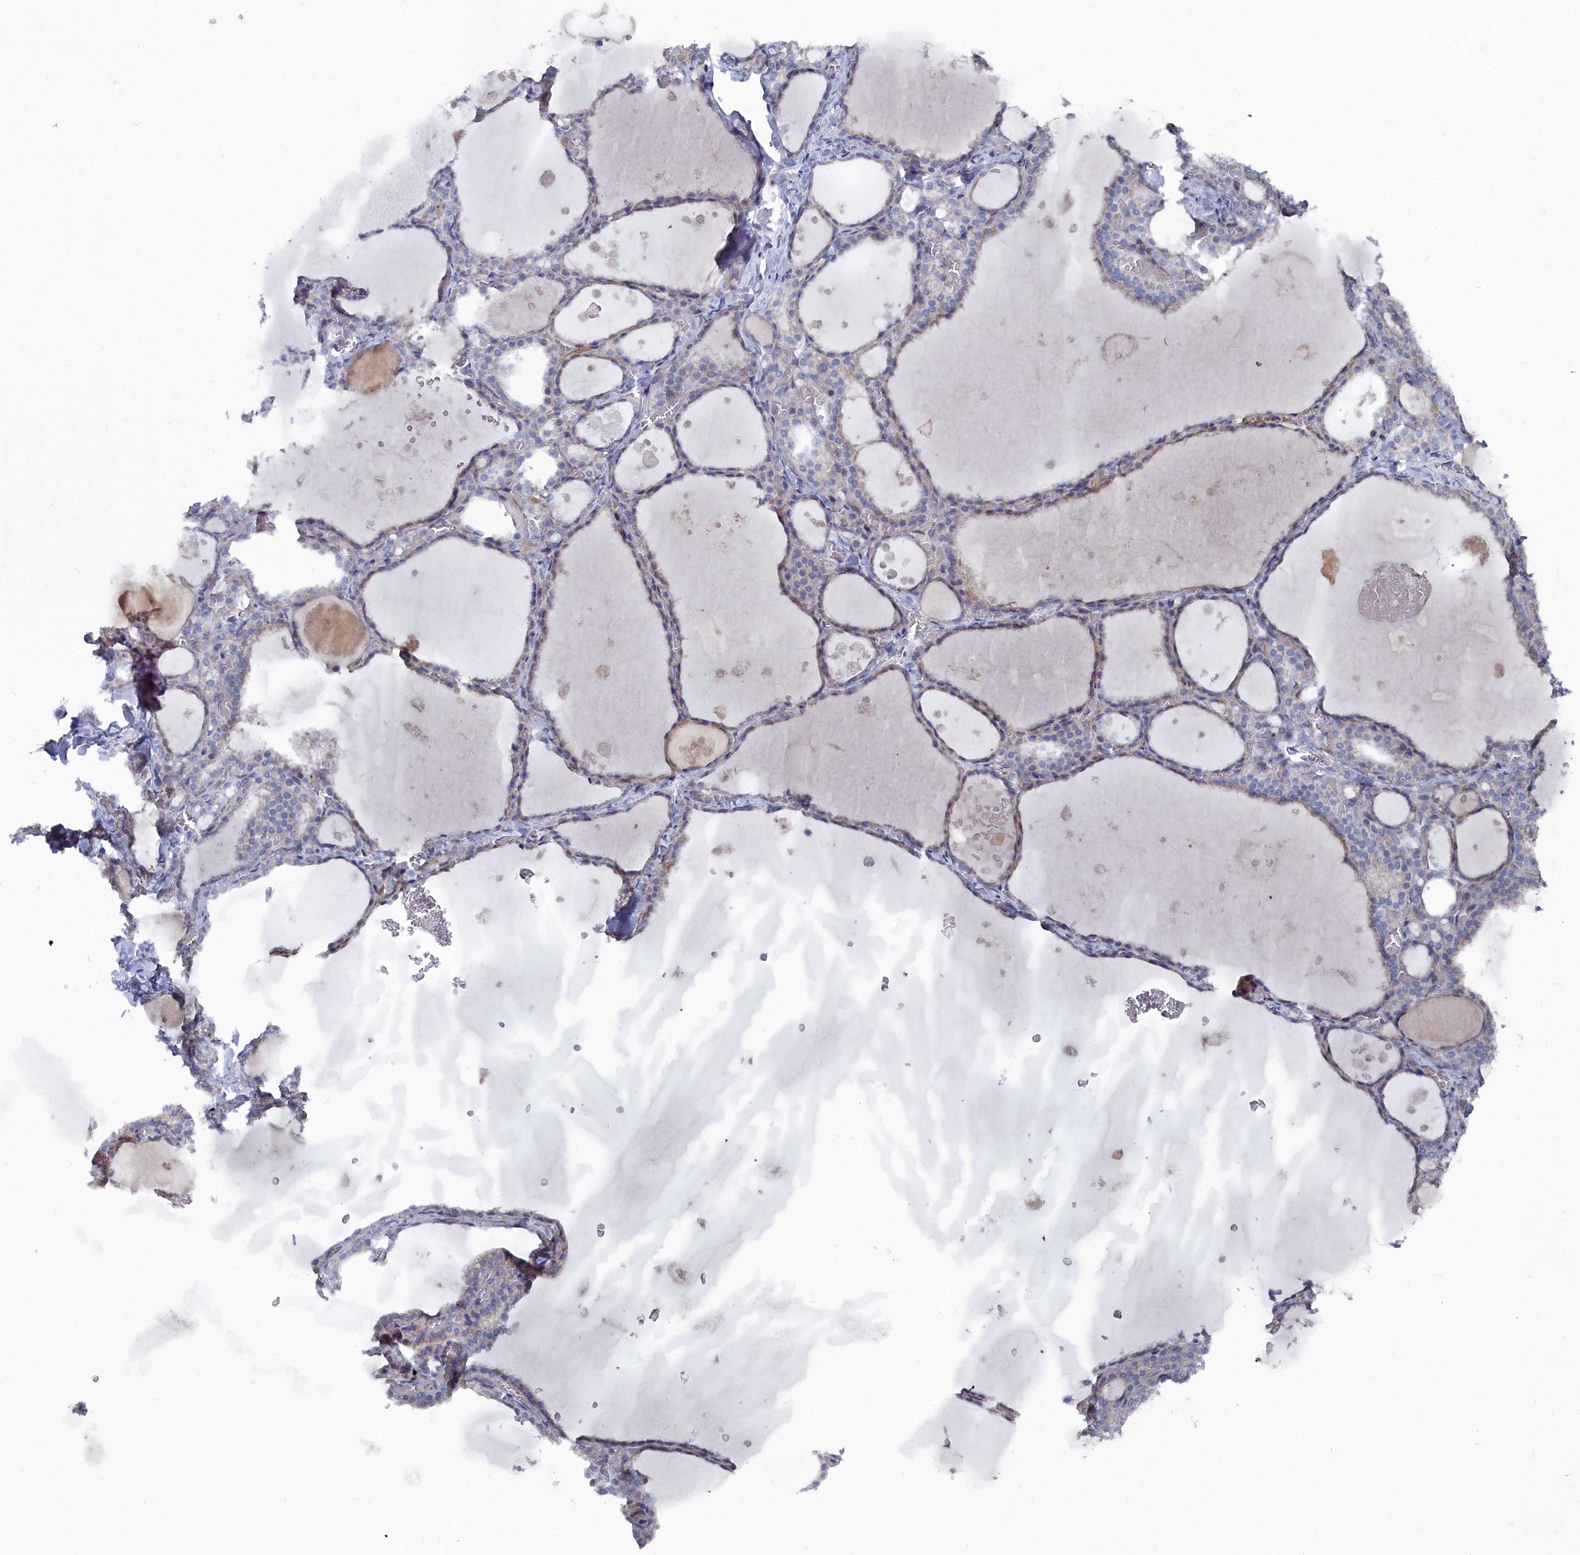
{"staining": {"intensity": "weak", "quantity": "25%-75%", "location": "cytoplasmic/membranous"}, "tissue": "thyroid gland", "cell_type": "Glandular cells", "image_type": "normal", "snomed": [{"axis": "morphology", "description": "Normal tissue, NOS"}, {"axis": "topography", "description": "Thyroid gland"}], "caption": "Protein expression analysis of benign thyroid gland demonstrates weak cytoplasmic/membranous positivity in about 25%-75% of glandular cells.", "gene": "SHISAL2A", "patient": {"sex": "male", "age": 56}}